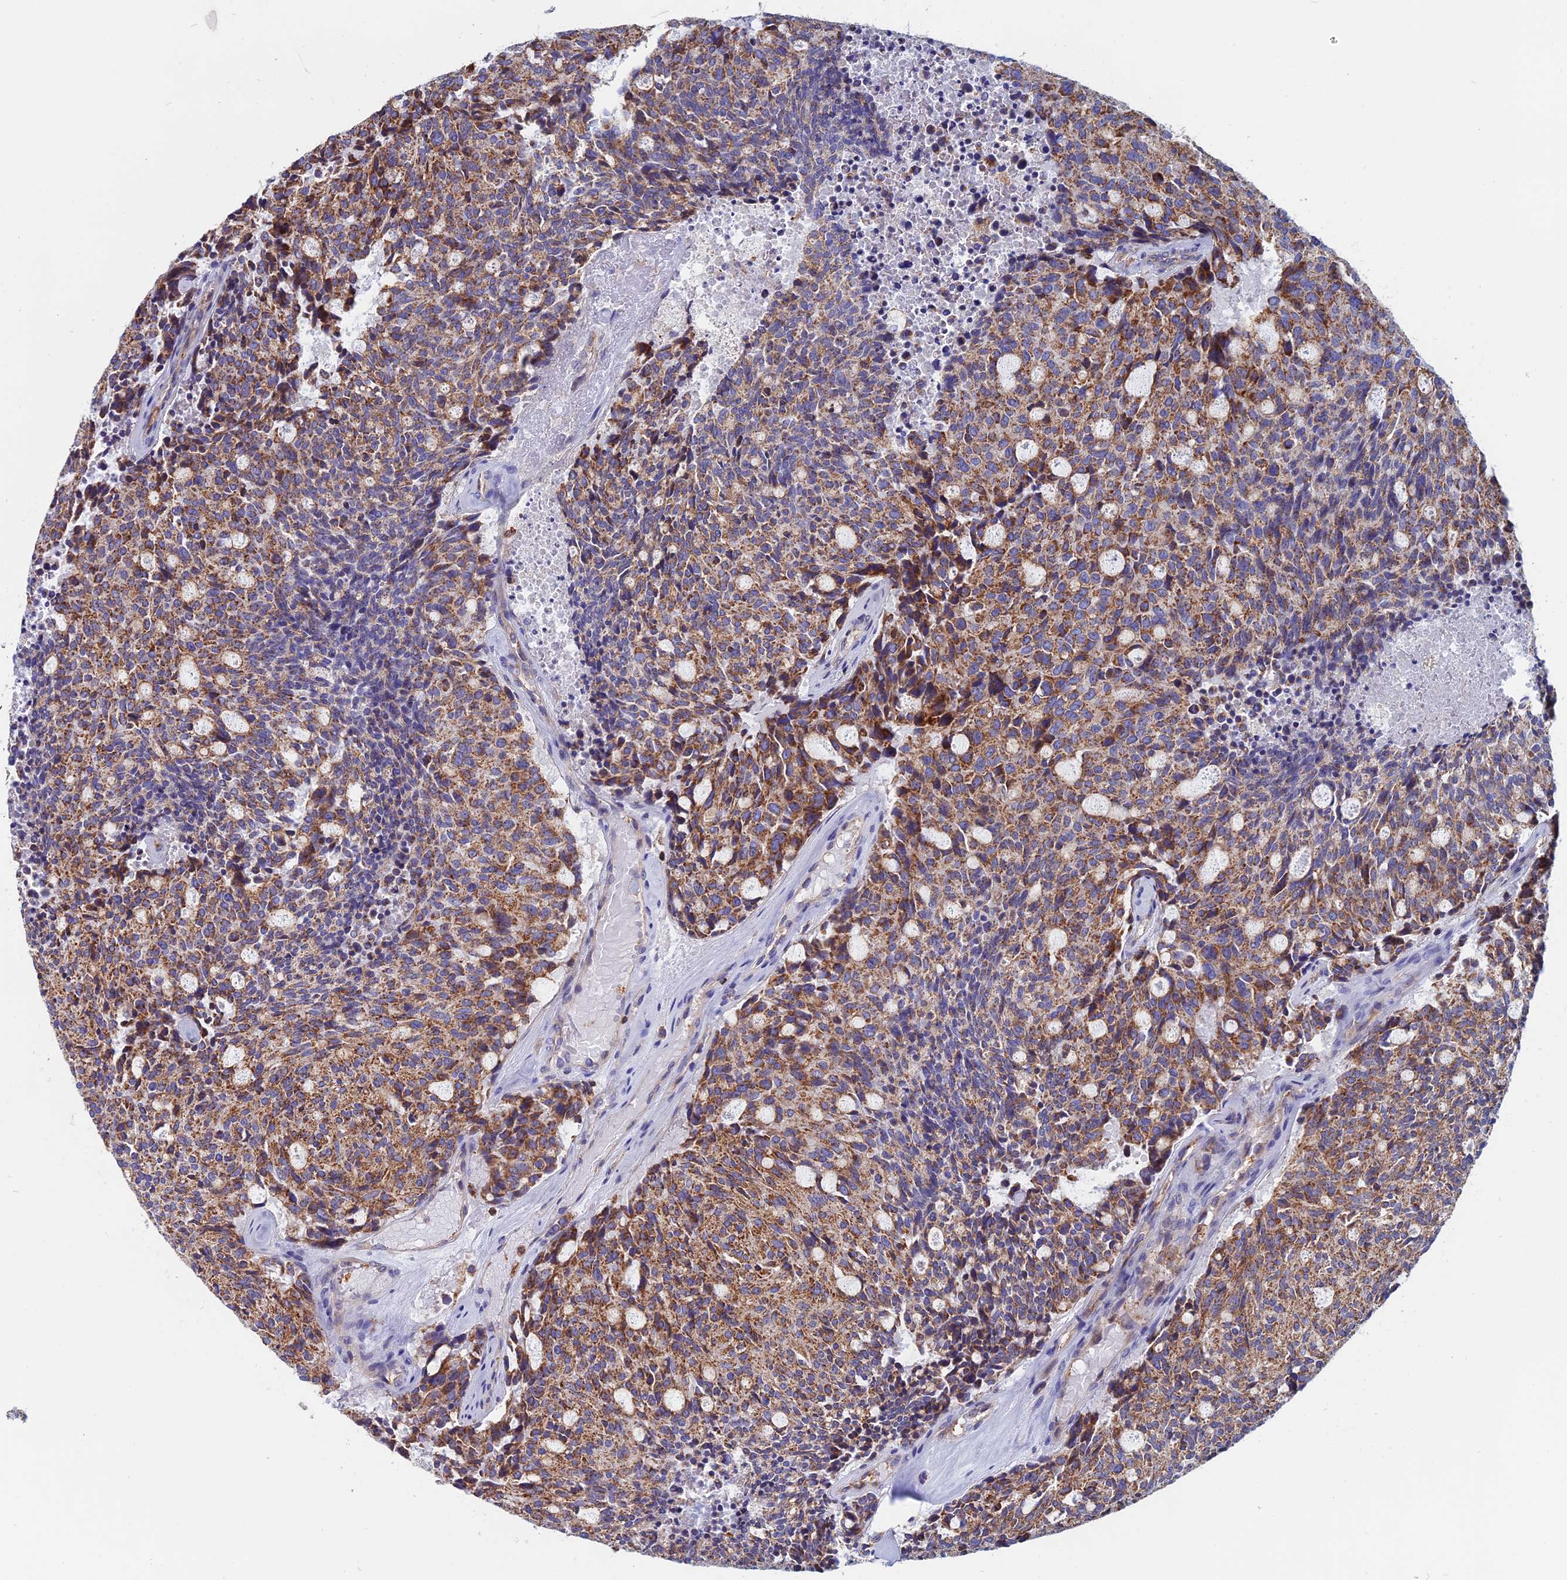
{"staining": {"intensity": "moderate", "quantity": ">75%", "location": "cytoplasmic/membranous"}, "tissue": "carcinoid", "cell_type": "Tumor cells", "image_type": "cancer", "snomed": [{"axis": "morphology", "description": "Carcinoid, malignant, NOS"}, {"axis": "topography", "description": "Pancreas"}], "caption": "Immunohistochemical staining of human carcinoid displays moderate cytoplasmic/membranous protein positivity in approximately >75% of tumor cells.", "gene": "HSD17B8", "patient": {"sex": "female", "age": 54}}